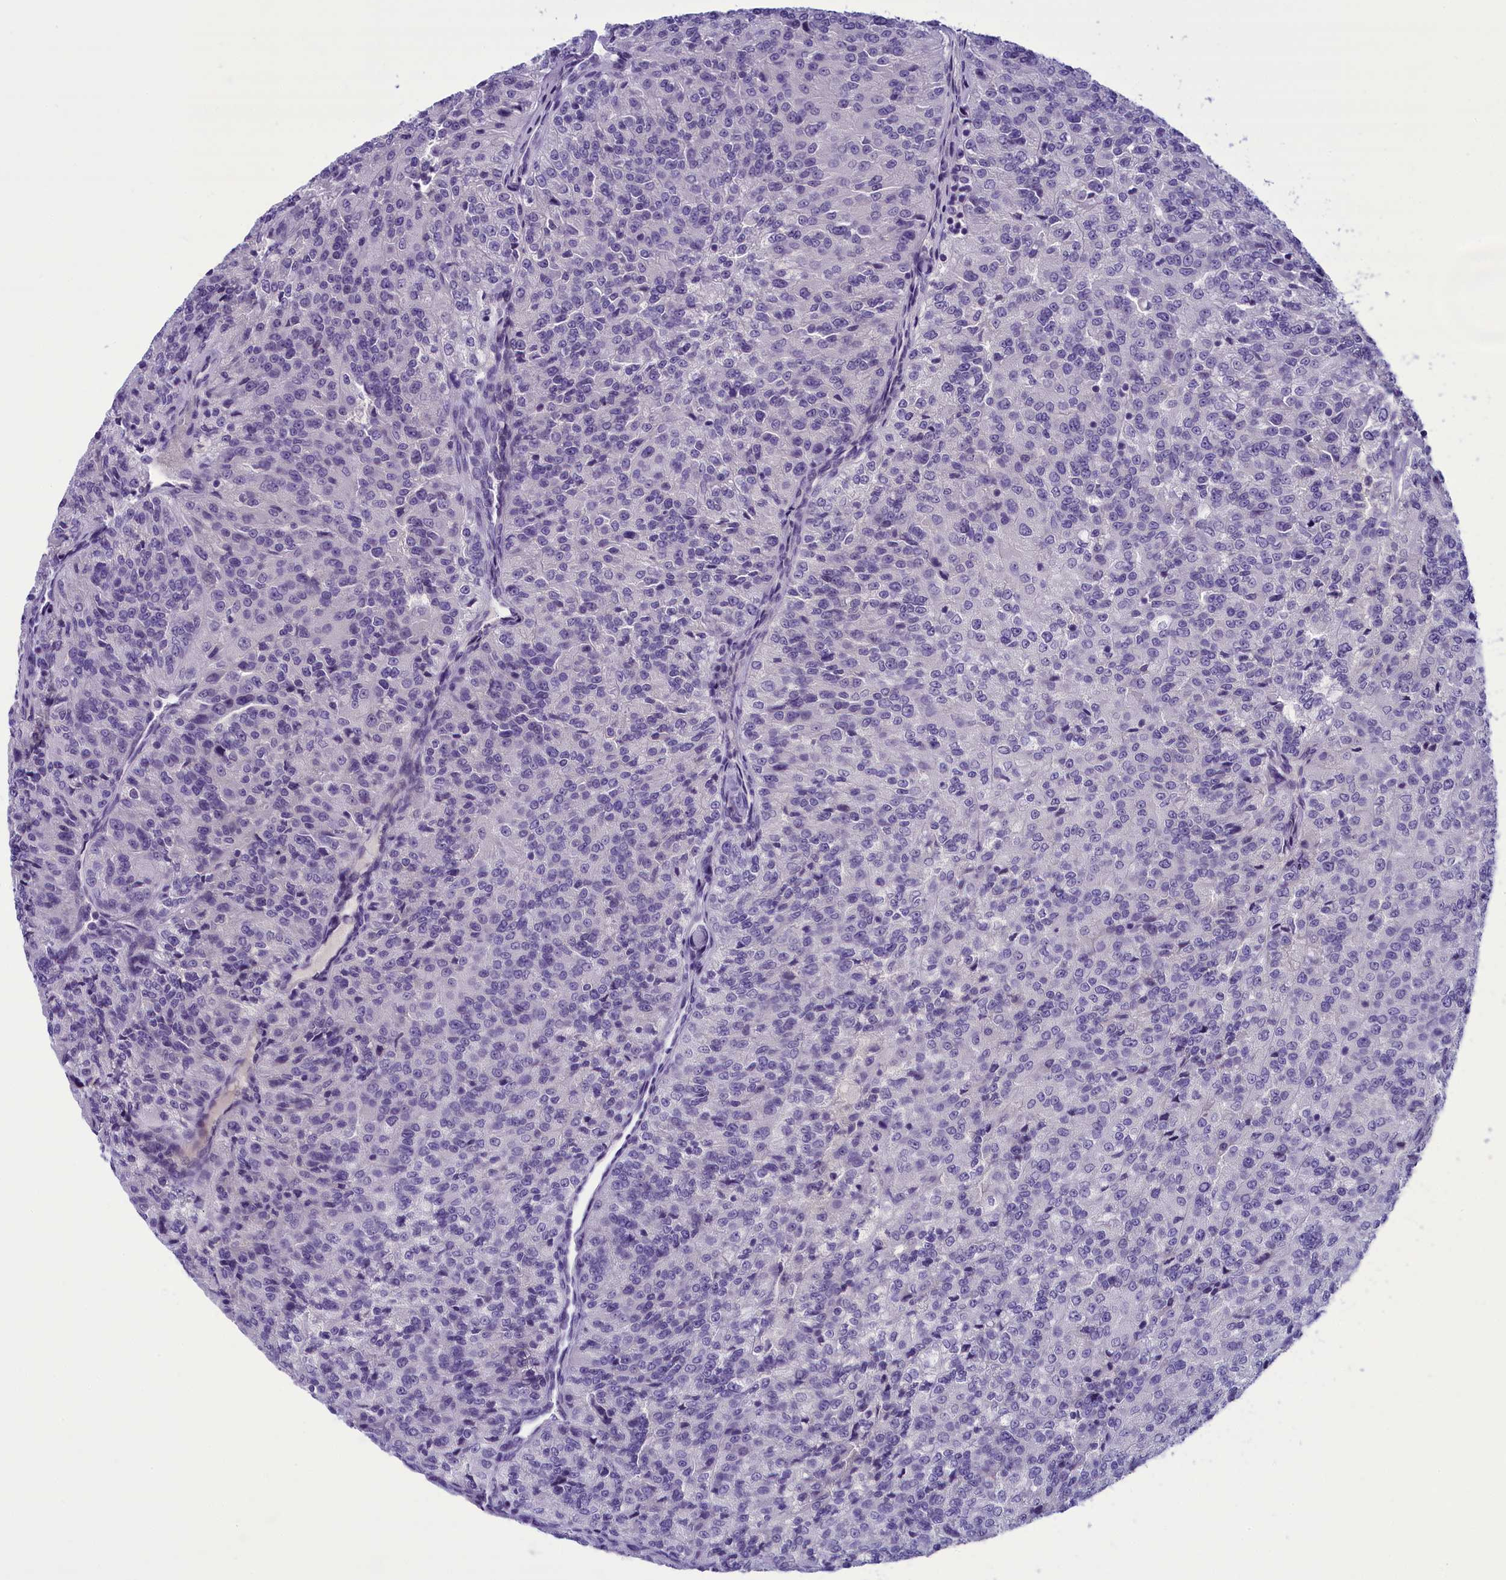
{"staining": {"intensity": "negative", "quantity": "none", "location": "none"}, "tissue": "renal cancer", "cell_type": "Tumor cells", "image_type": "cancer", "snomed": [{"axis": "morphology", "description": "Adenocarcinoma, NOS"}, {"axis": "topography", "description": "Kidney"}], "caption": "Histopathology image shows no significant protein expression in tumor cells of renal cancer (adenocarcinoma).", "gene": "PRR15", "patient": {"sex": "female", "age": 63}}